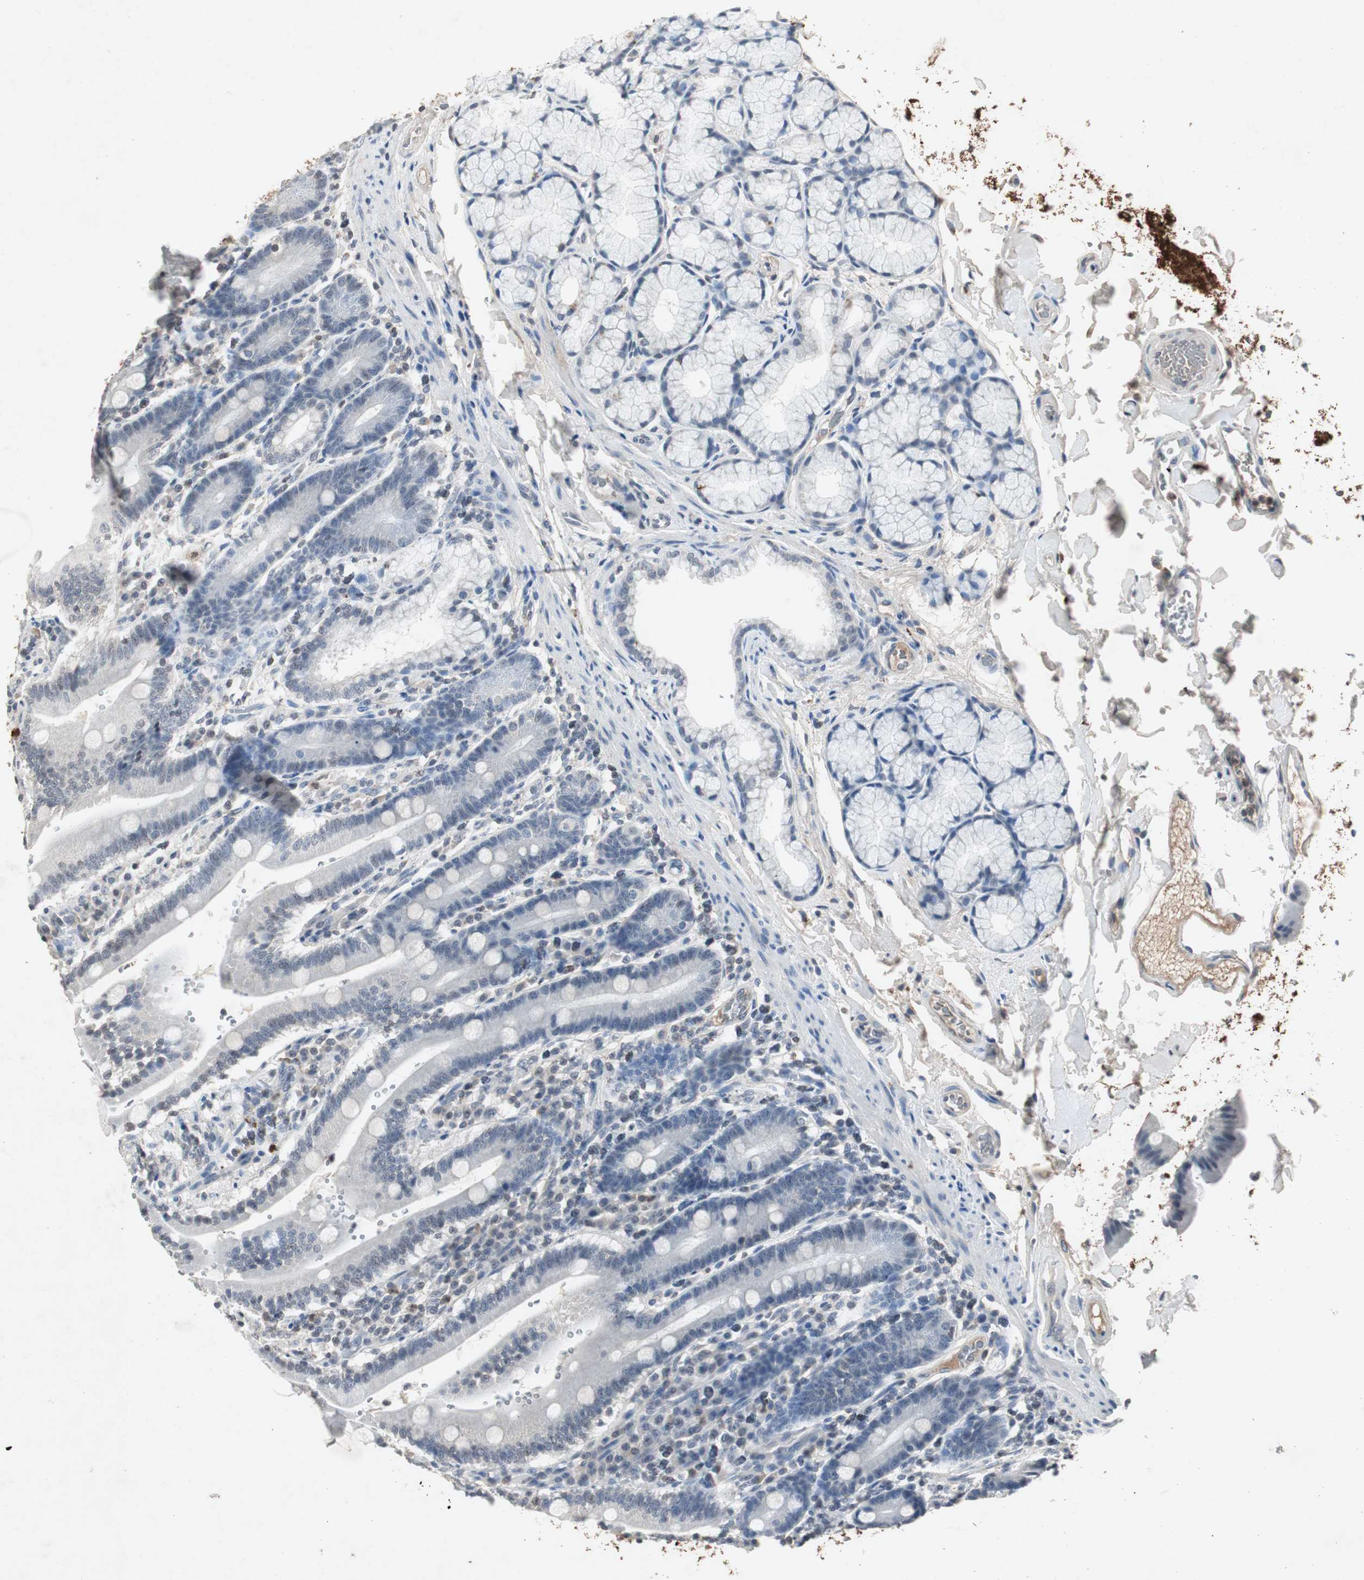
{"staining": {"intensity": "negative", "quantity": "none", "location": "none"}, "tissue": "duodenum", "cell_type": "Glandular cells", "image_type": "normal", "snomed": [{"axis": "morphology", "description": "Normal tissue, NOS"}, {"axis": "topography", "description": "Small intestine, NOS"}], "caption": "DAB (3,3'-diaminobenzidine) immunohistochemical staining of benign human duodenum exhibits no significant expression in glandular cells.", "gene": "ADNP2", "patient": {"sex": "female", "age": 71}}